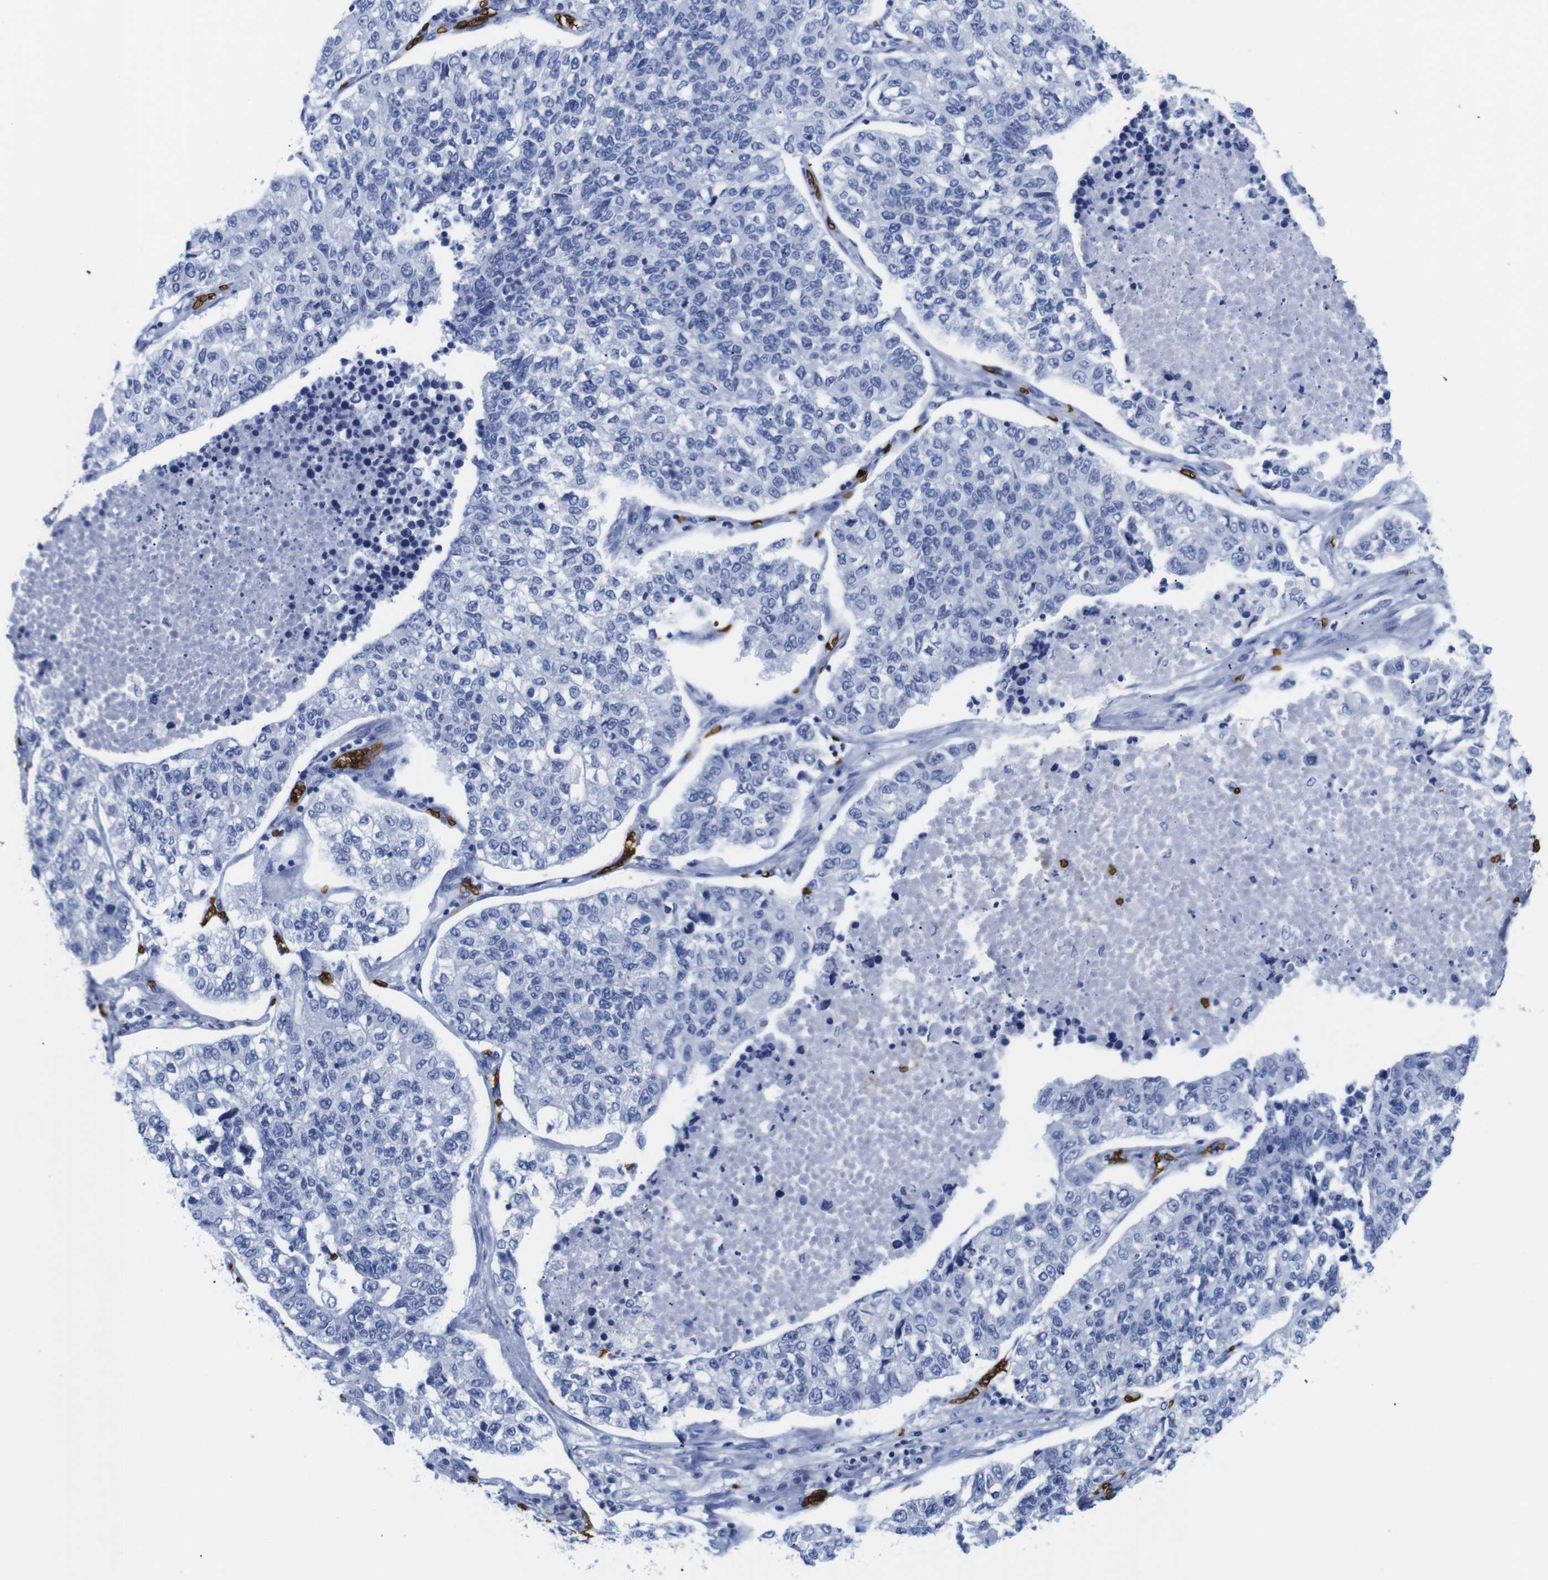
{"staining": {"intensity": "negative", "quantity": "none", "location": "none"}, "tissue": "lung cancer", "cell_type": "Tumor cells", "image_type": "cancer", "snomed": [{"axis": "morphology", "description": "Adenocarcinoma, NOS"}, {"axis": "topography", "description": "Lung"}], "caption": "The photomicrograph displays no significant expression in tumor cells of adenocarcinoma (lung).", "gene": "S1PR2", "patient": {"sex": "male", "age": 49}}